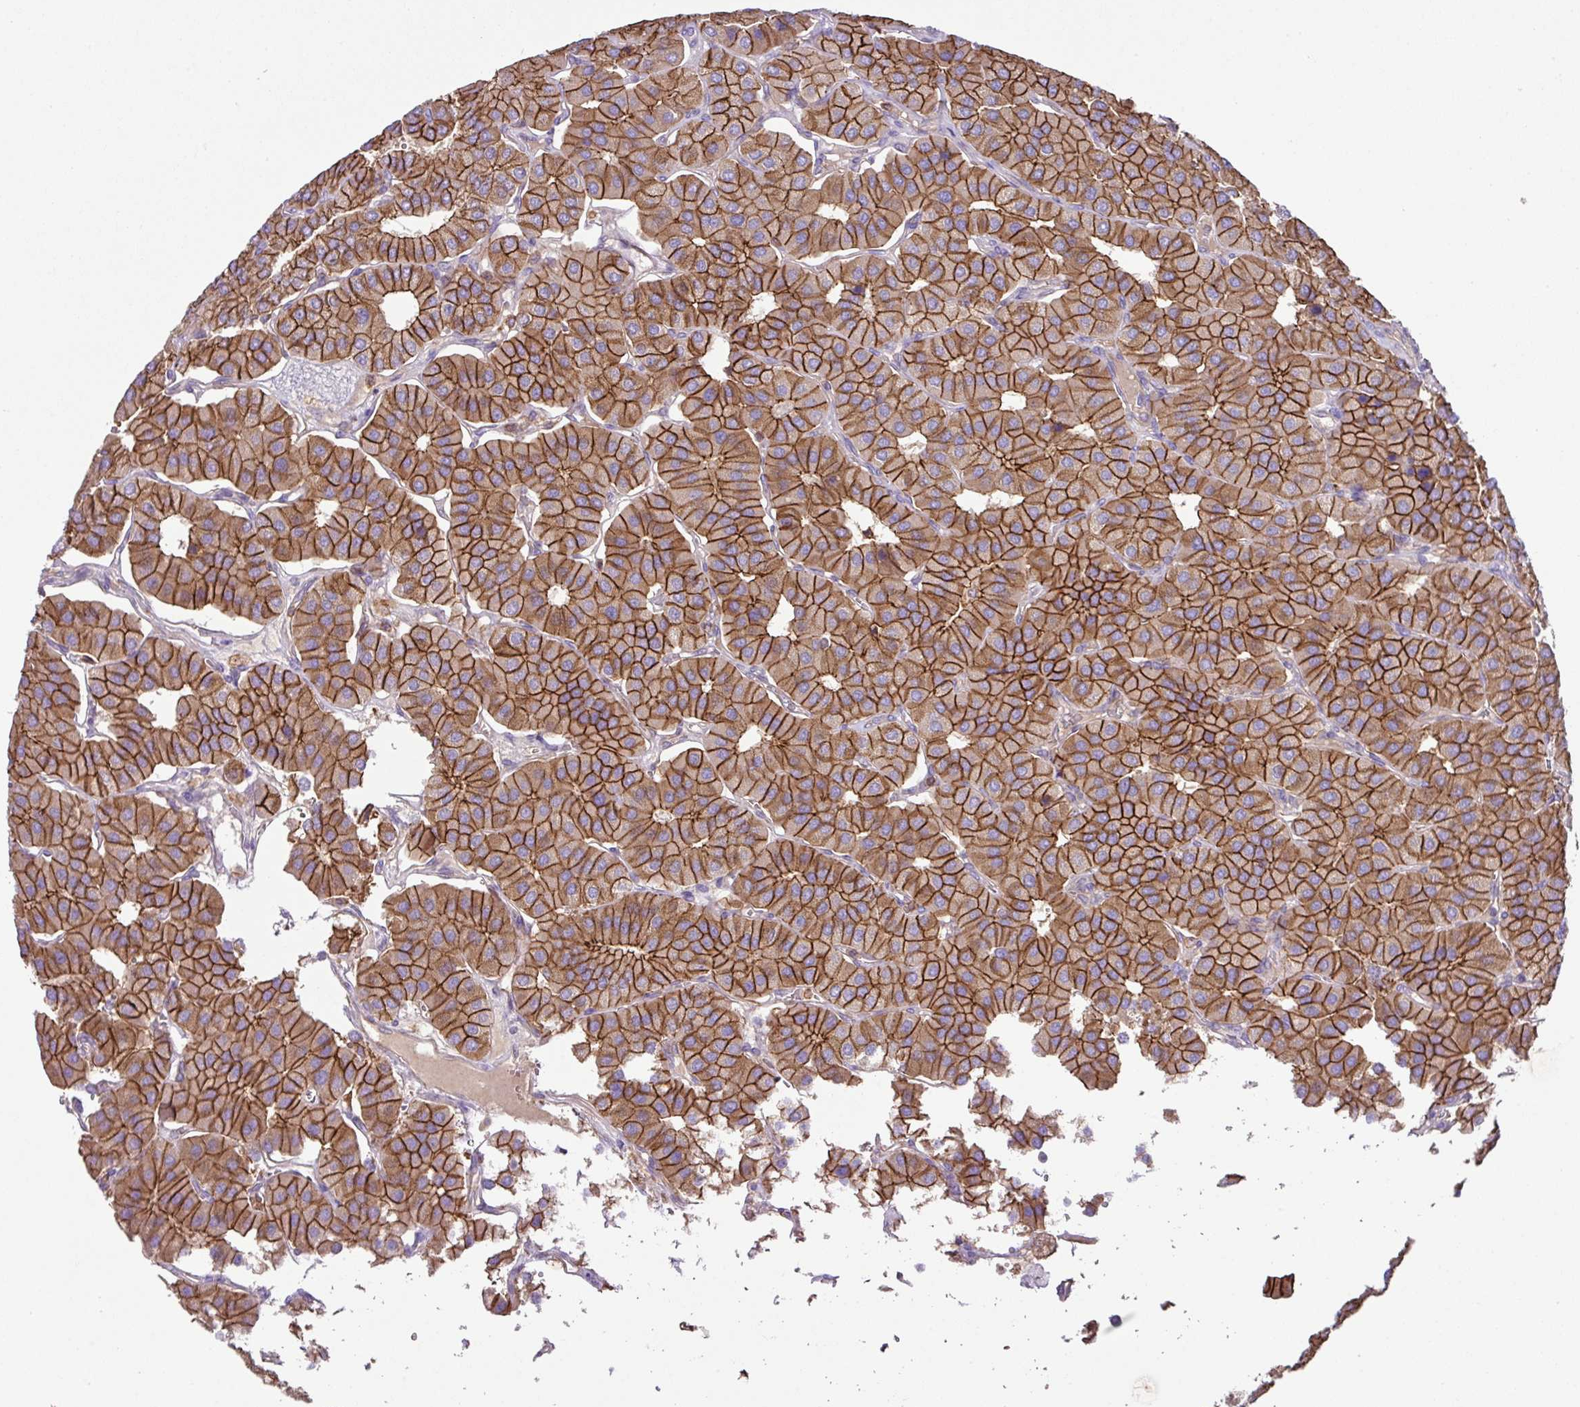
{"staining": {"intensity": "moderate", "quantity": ">75%", "location": "cytoplasmic/membranous"}, "tissue": "parathyroid gland", "cell_type": "Glandular cells", "image_type": "normal", "snomed": [{"axis": "morphology", "description": "Normal tissue, NOS"}, {"axis": "morphology", "description": "Adenoma, NOS"}, {"axis": "topography", "description": "Parathyroid gland"}], "caption": "The photomicrograph shows staining of normal parathyroid gland, revealing moderate cytoplasmic/membranous protein expression (brown color) within glandular cells.", "gene": "RIC1", "patient": {"sex": "female", "age": 86}}